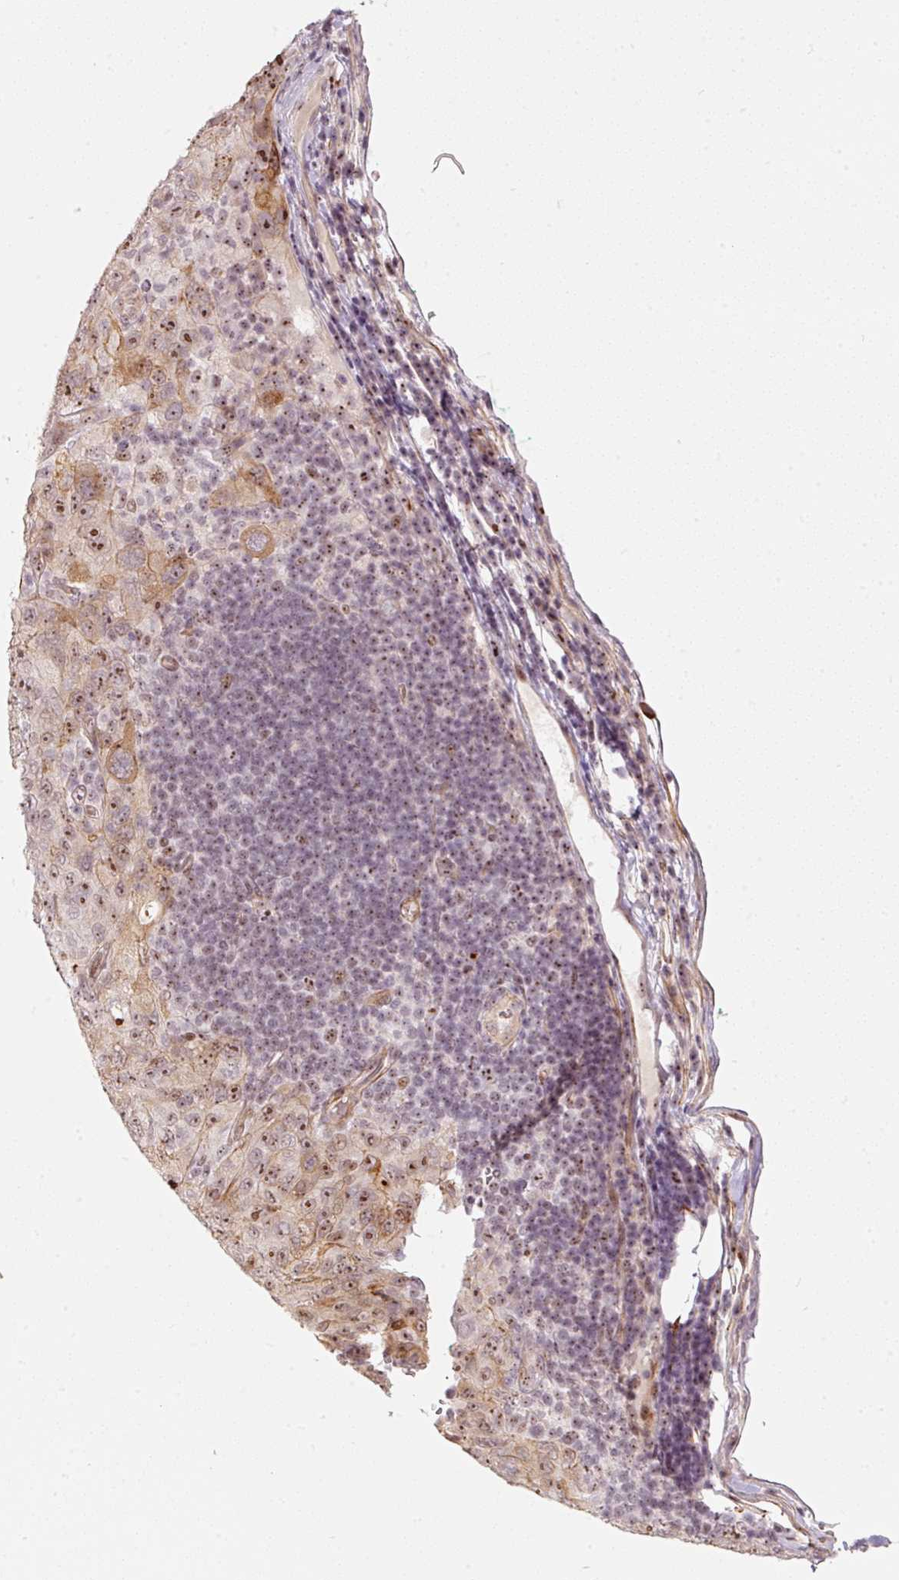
{"staining": {"intensity": "moderate", "quantity": ">75%", "location": "nuclear"}, "tissue": "pancreatic cancer", "cell_type": "Tumor cells", "image_type": "cancer", "snomed": [{"axis": "morphology", "description": "Adenocarcinoma, NOS"}, {"axis": "topography", "description": "Pancreas"}], "caption": "Protein expression by IHC displays moderate nuclear positivity in about >75% of tumor cells in pancreatic adenocarcinoma.", "gene": "MXRA8", "patient": {"sex": "male", "age": 68}}